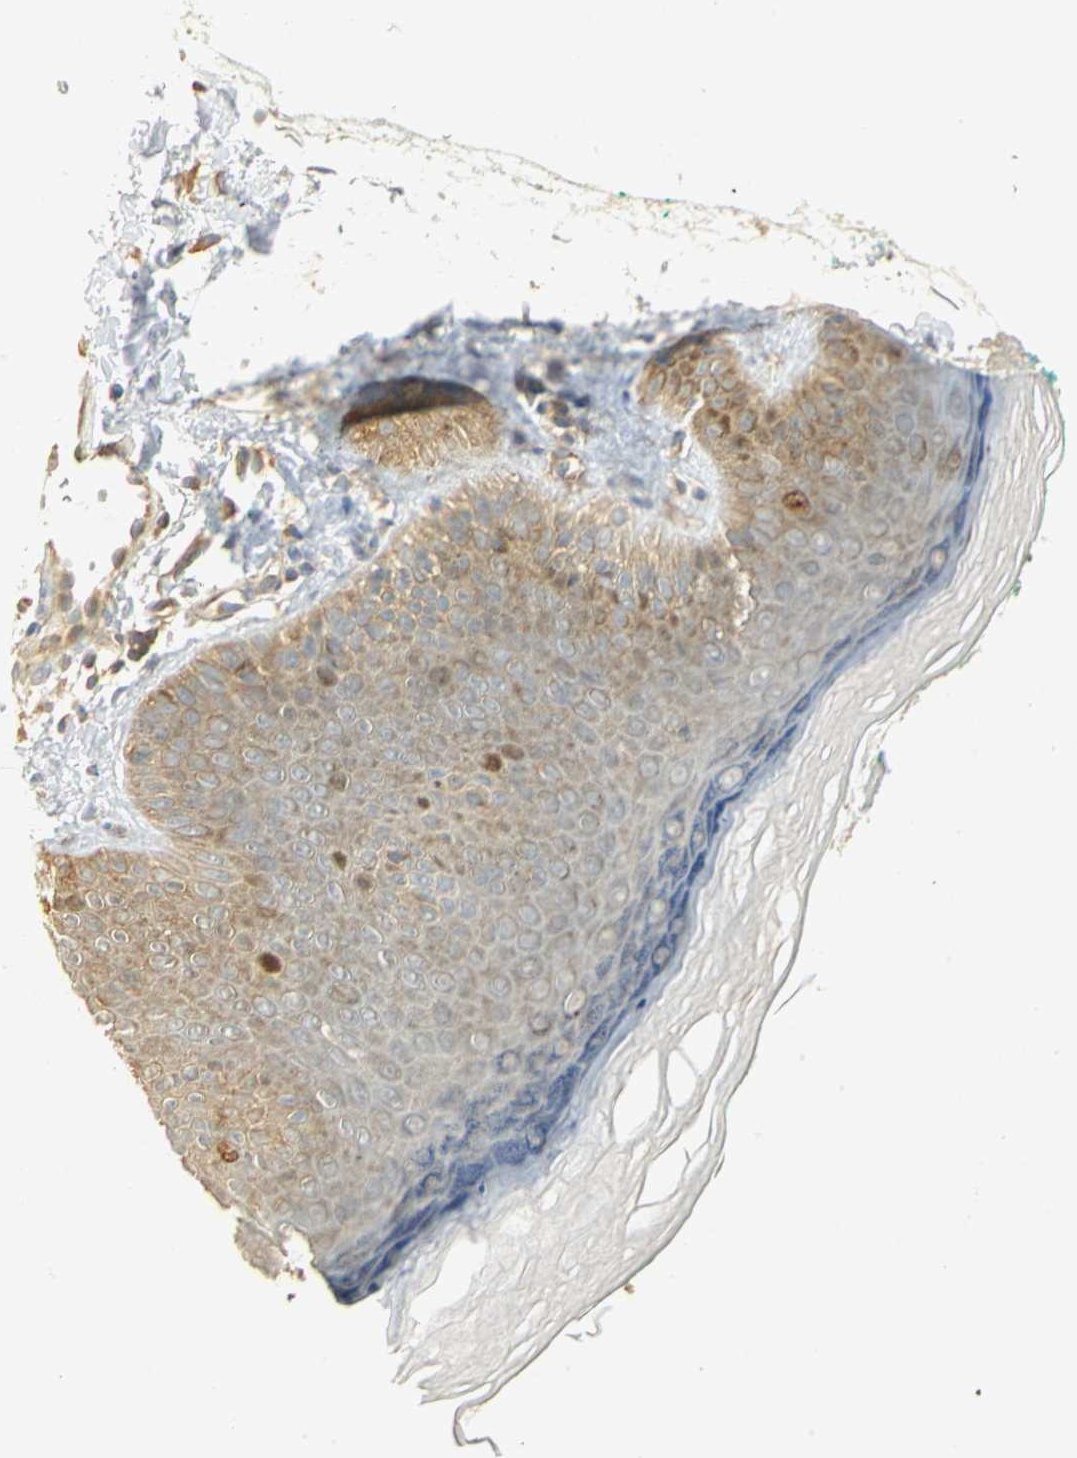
{"staining": {"intensity": "moderate", "quantity": "25%-75%", "location": "cytoplasmic/membranous"}, "tissue": "skin", "cell_type": "Fibroblasts", "image_type": "normal", "snomed": [{"axis": "morphology", "description": "Normal tissue, NOS"}, {"axis": "topography", "description": "Skin"}], "caption": "Unremarkable skin was stained to show a protein in brown. There is medium levels of moderate cytoplasmic/membranous positivity in about 25%-75% of fibroblasts.", "gene": "RARS1", "patient": {"sex": "male", "age": 26}}